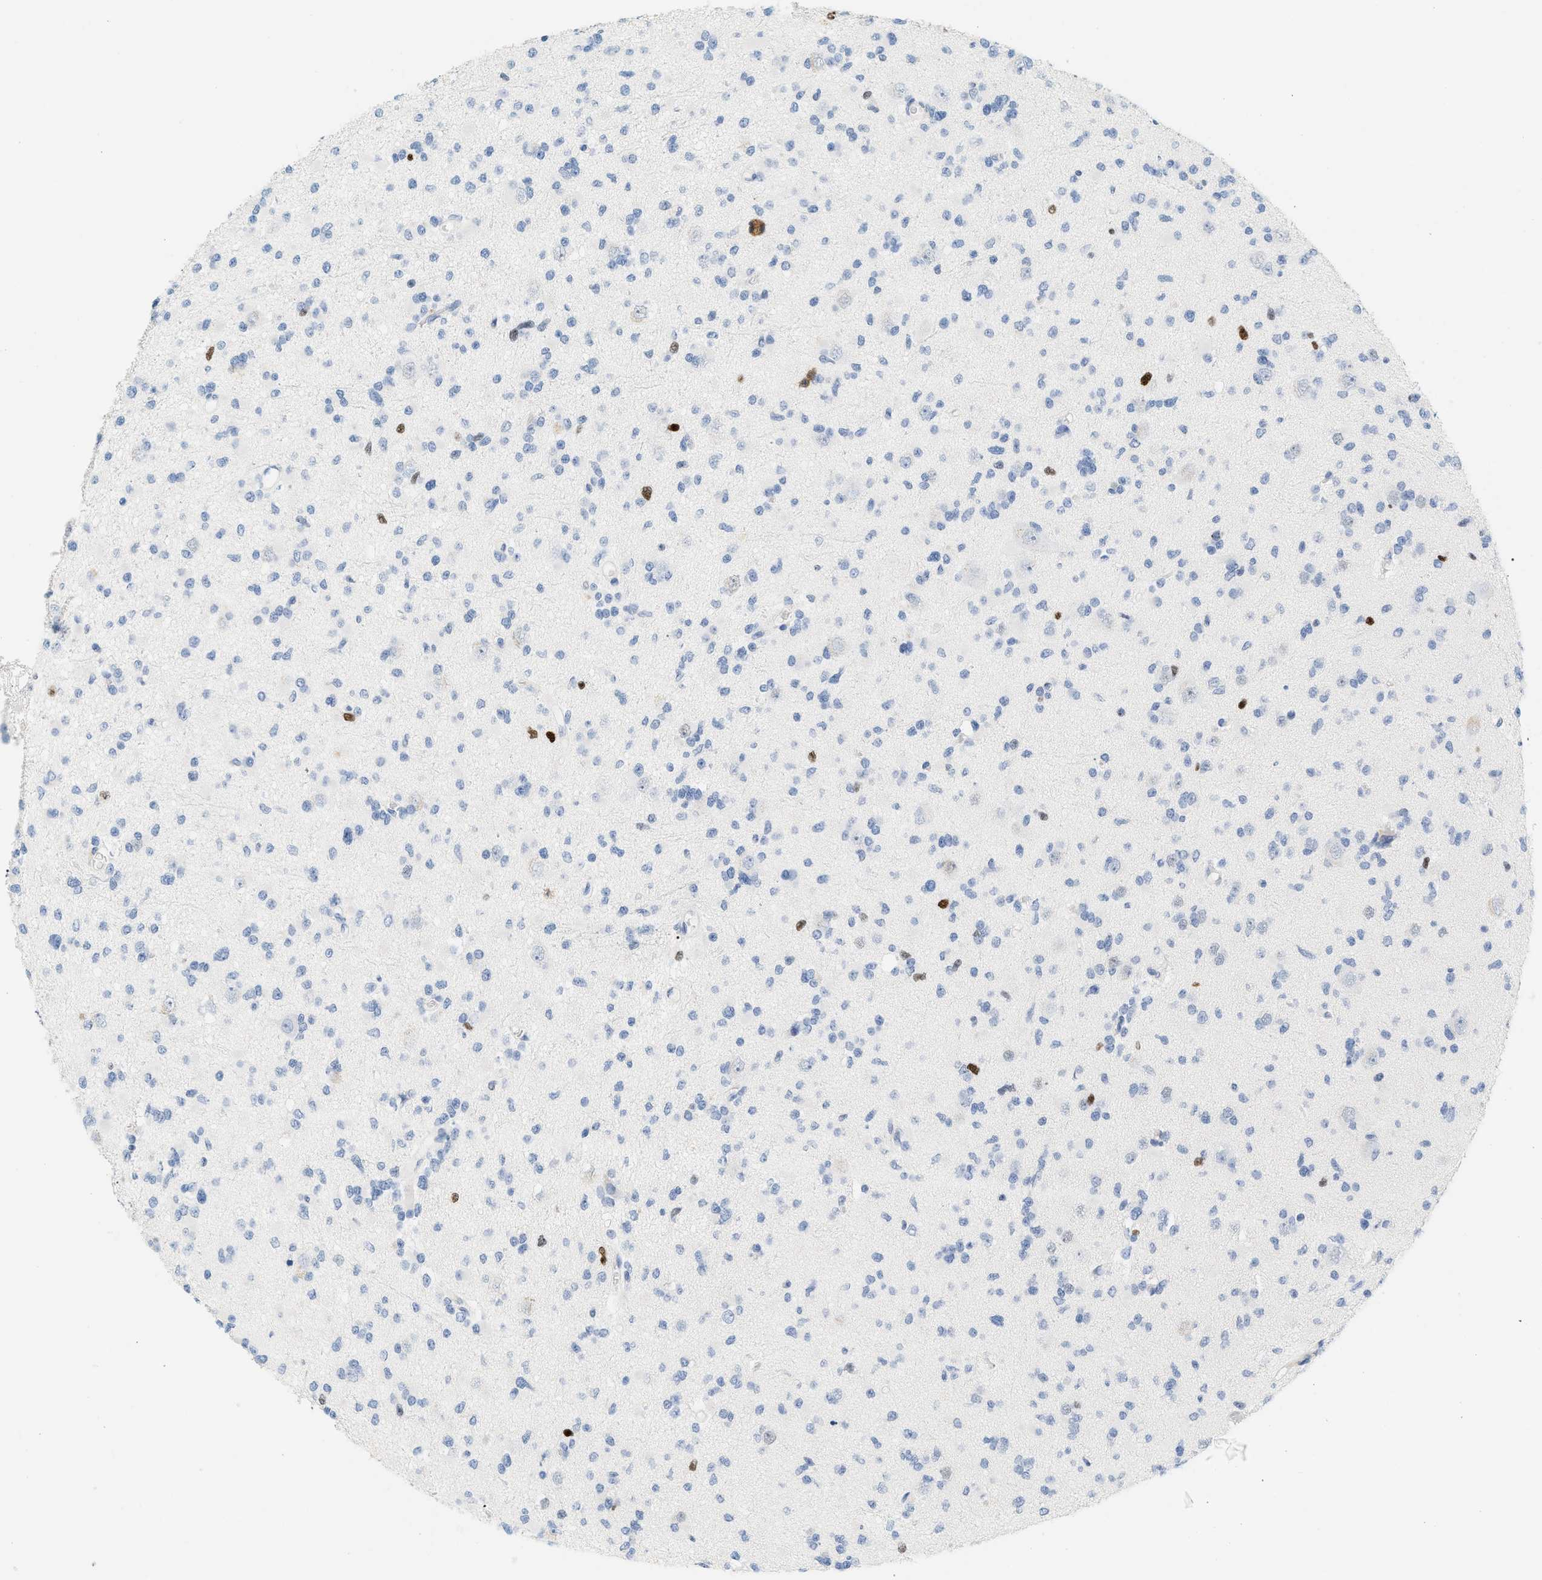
{"staining": {"intensity": "moderate", "quantity": "<25%", "location": "nuclear"}, "tissue": "glioma", "cell_type": "Tumor cells", "image_type": "cancer", "snomed": [{"axis": "morphology", "description": "Glioma, malignant, Low grade"}, {"axis": "topography", "description": "Brain"}], "caption": "There is low levels of moderate nuclear staining in tumor cells of glioma, as demonstrated by immunohistochemical staining (brown color).", "gene": "MCM7", "patient": {"sex": "female", "age": 22}}